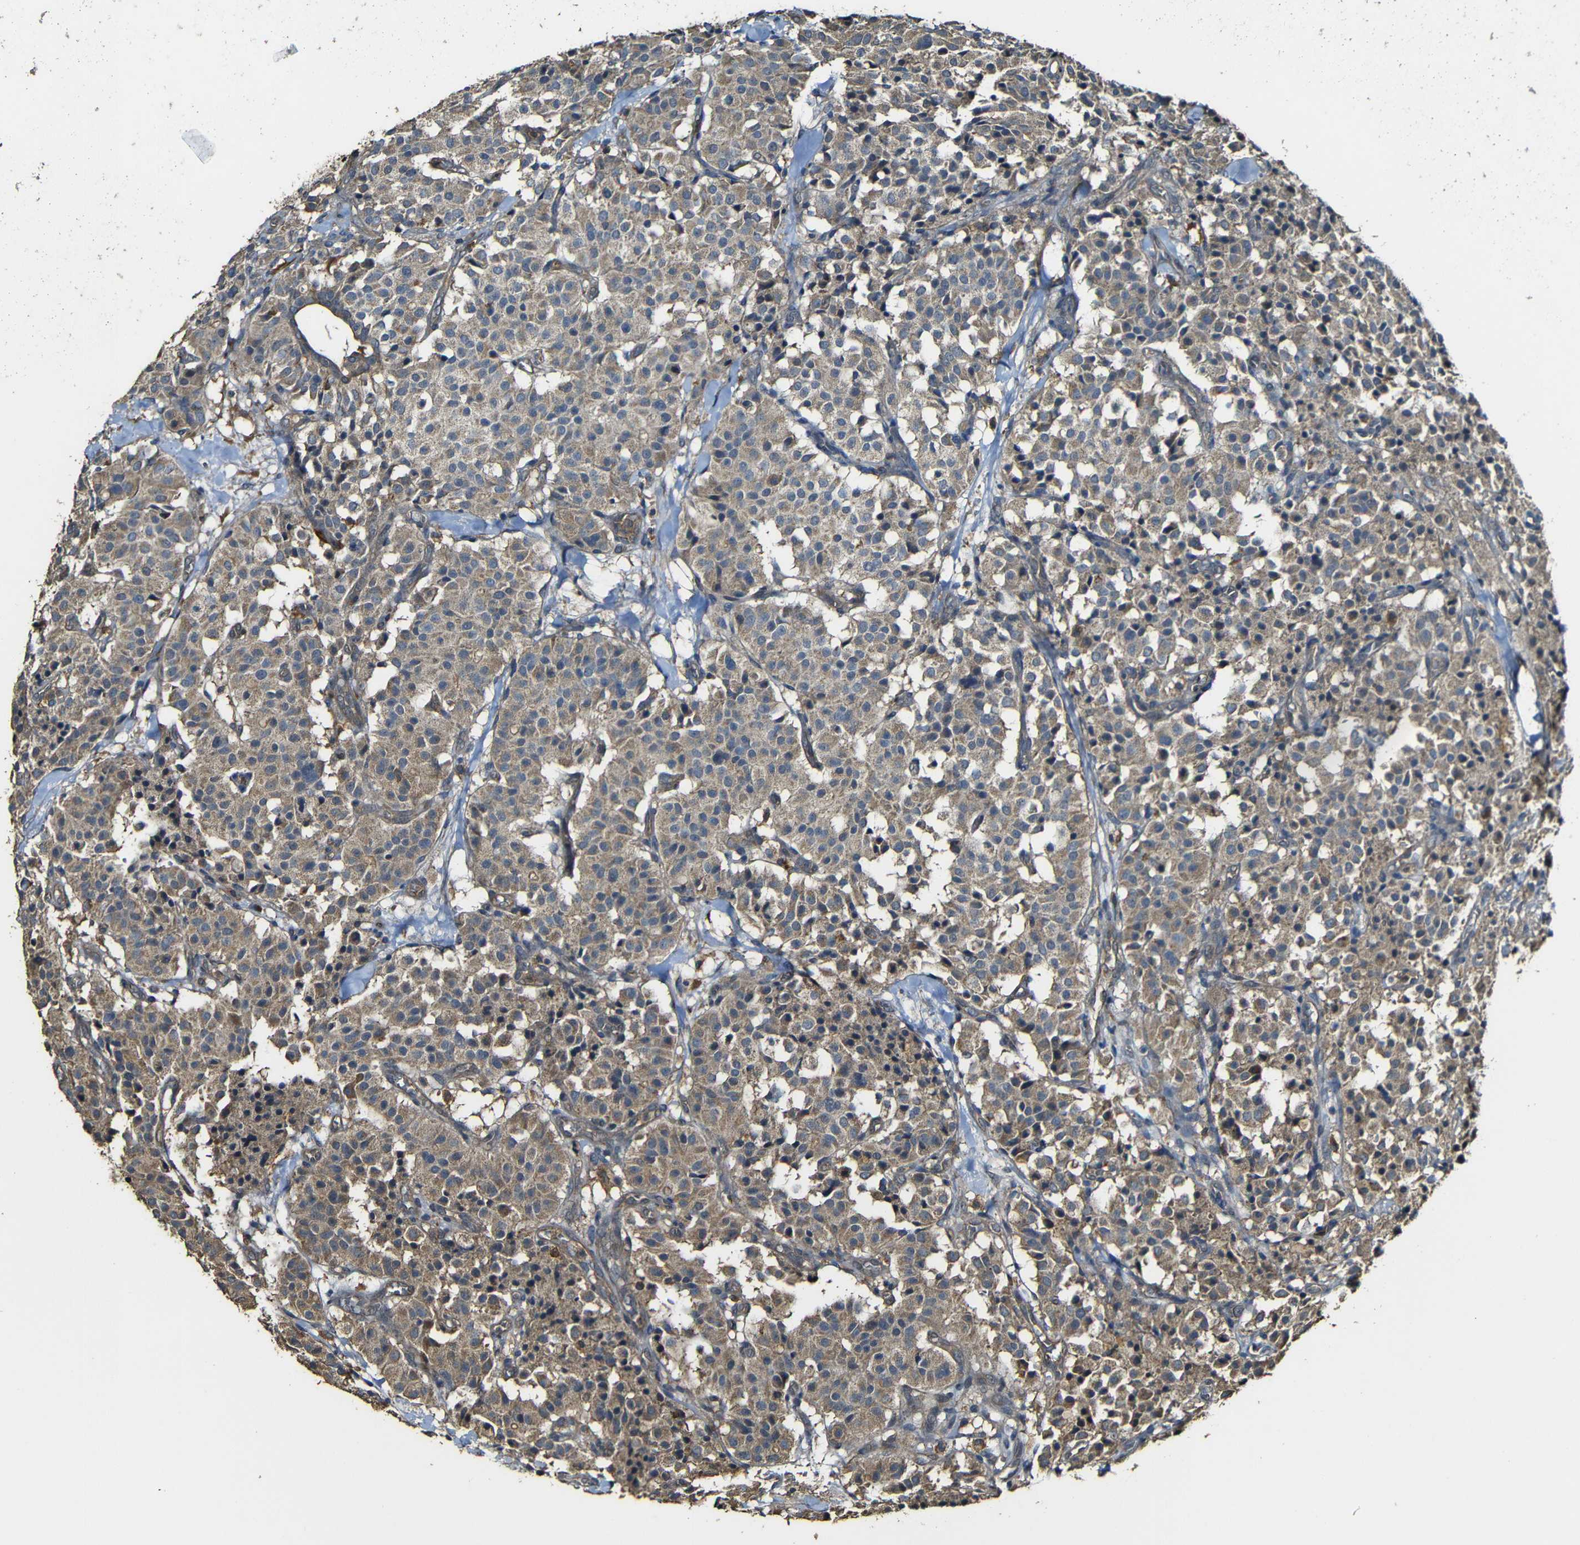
{"staining": {"intensity": "moderate", "quantity": ">75%", "location": "cytoplasmic/membranous"}, "tissue": "carcinoid", "cell_type": "Tumor cells", "image_type": "cancer", "snomed": [{"axis": "morphology", "description": "Carcinoid, malignant, NOS"}, {"axis": "topography", "description": "Lung"}], "caption": "Protein staining by IHC shows moderate cytoplasmic/membranous positivity in approximately >75% of tumor cells in carcinoid.", "gene": "CASP8", "patient": {"sex": "male", "age": 30}}